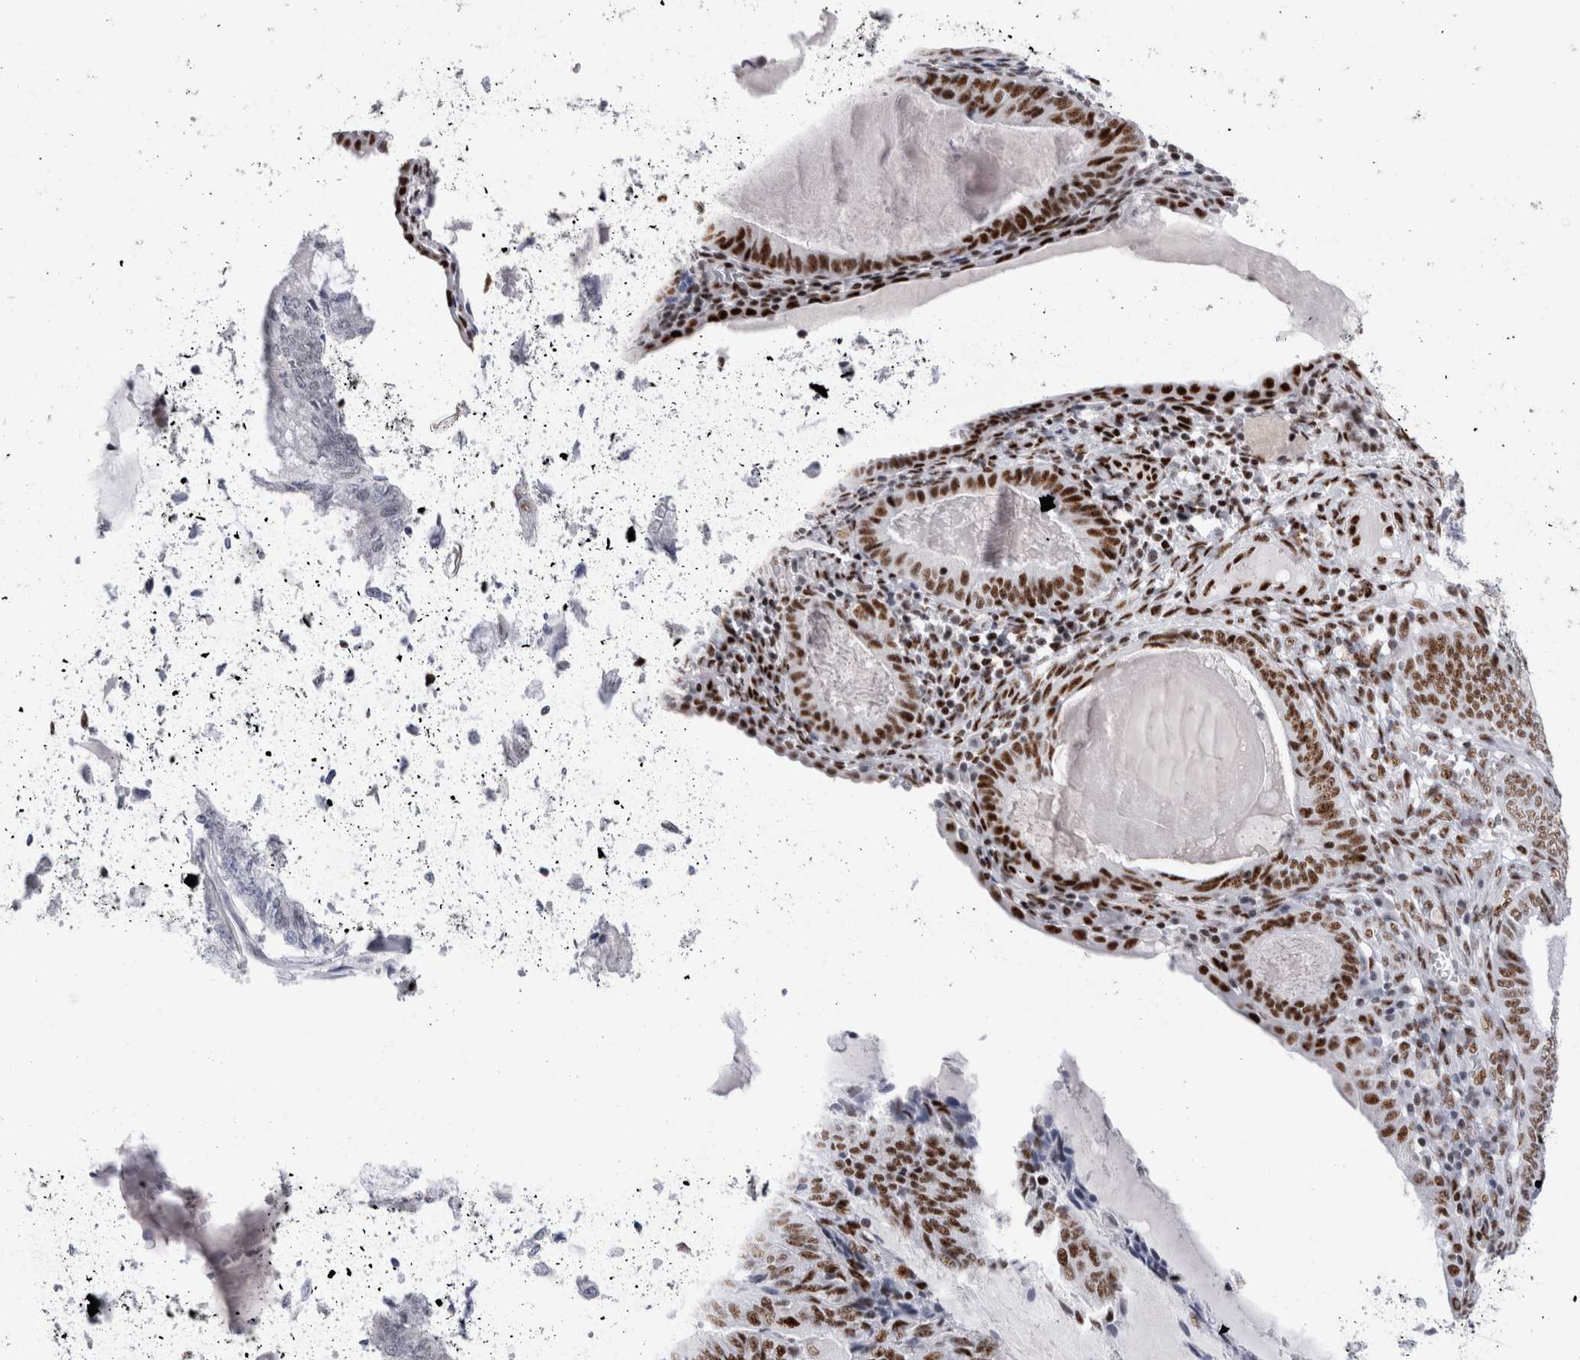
{"staining": {"intensity": "strong", "quantity": ">75%", "location": "nuclear"}, "tissue": "endometrial cancer", "cell_type": "Tumor cells", "image_type": "cancer", "snomed": [{"axis": "morphology", "description": "Adenocarcinoma, NOS"}, {"axis": "topography", "description": "Endometrium"}], "caption": "Endometrial cancer stained with immunohistochemistry reveals strong nuclear staining in about >75% of tumor cells. Immunohistochemistry (ihc) stains the protein in brown and the nuclei are stained blue.", "gene": "RBM6", "patient": {"sex": "female", "age": 81}}